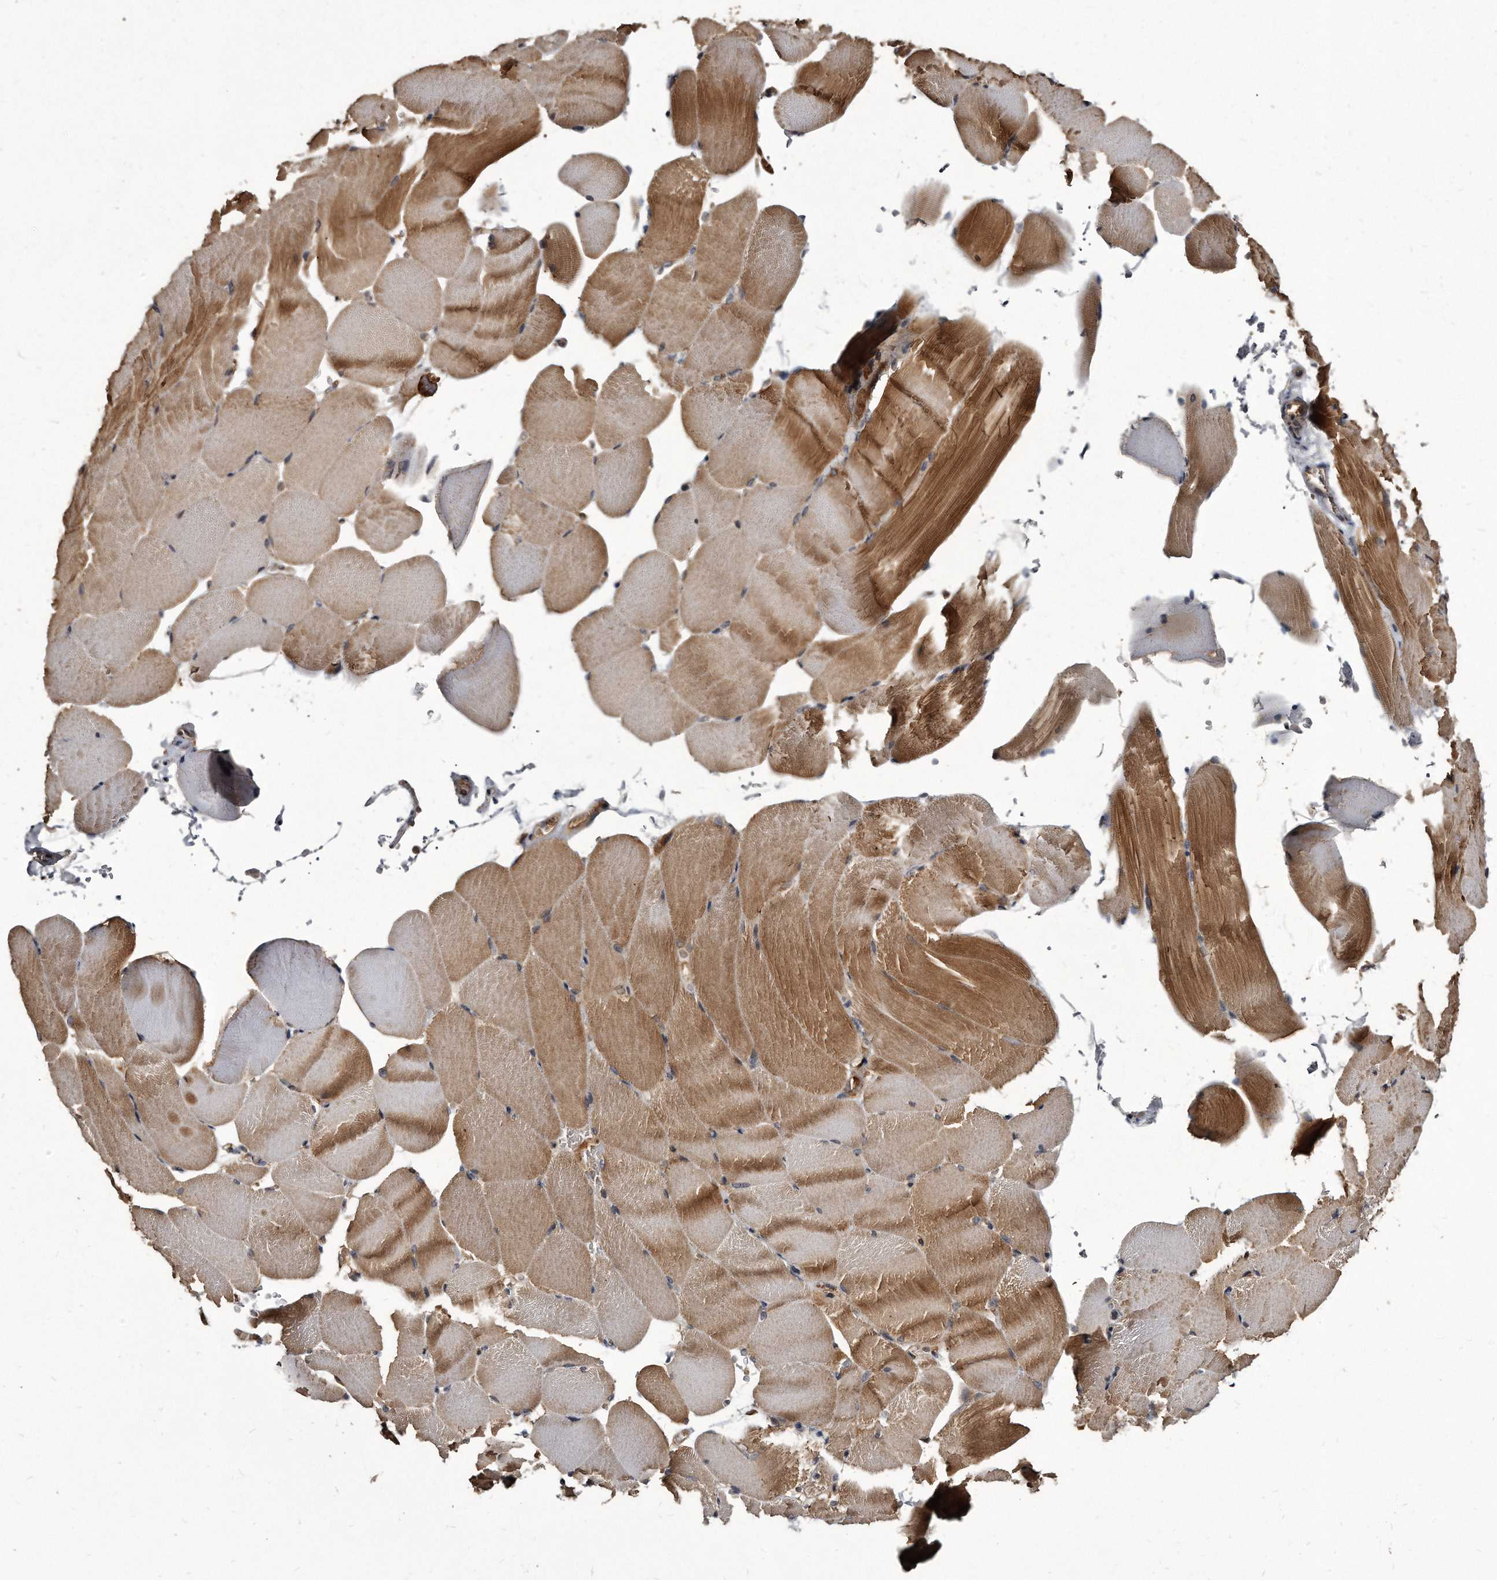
{"staining": {"intensity": "moderate", "quantity": "25%-75%", "location": "cytoplasmic/membranous"}, "tissue": "skeletal muscle", "cell_type": "Myocytes", "image_type": "normal", "snomed": [{"axis": "morphology", "description": "Normal tissue, NOS"}, {"axis": "topography", "description": "Skeletal muscle"}, {"axis": "topography", "description": "Parathyroid gland"}], "caption": "Skeletal muscle stained with DAB (3,3'-diaminobenzidine) immunohistochemistry displays medium levels of moderate cytoplasmic/membranous positivity in about 25%-75% of myocytes. Nuclei are stained in blue.", "gene": "FAM136A", "patient": {"sex": "female", "age": 37}}